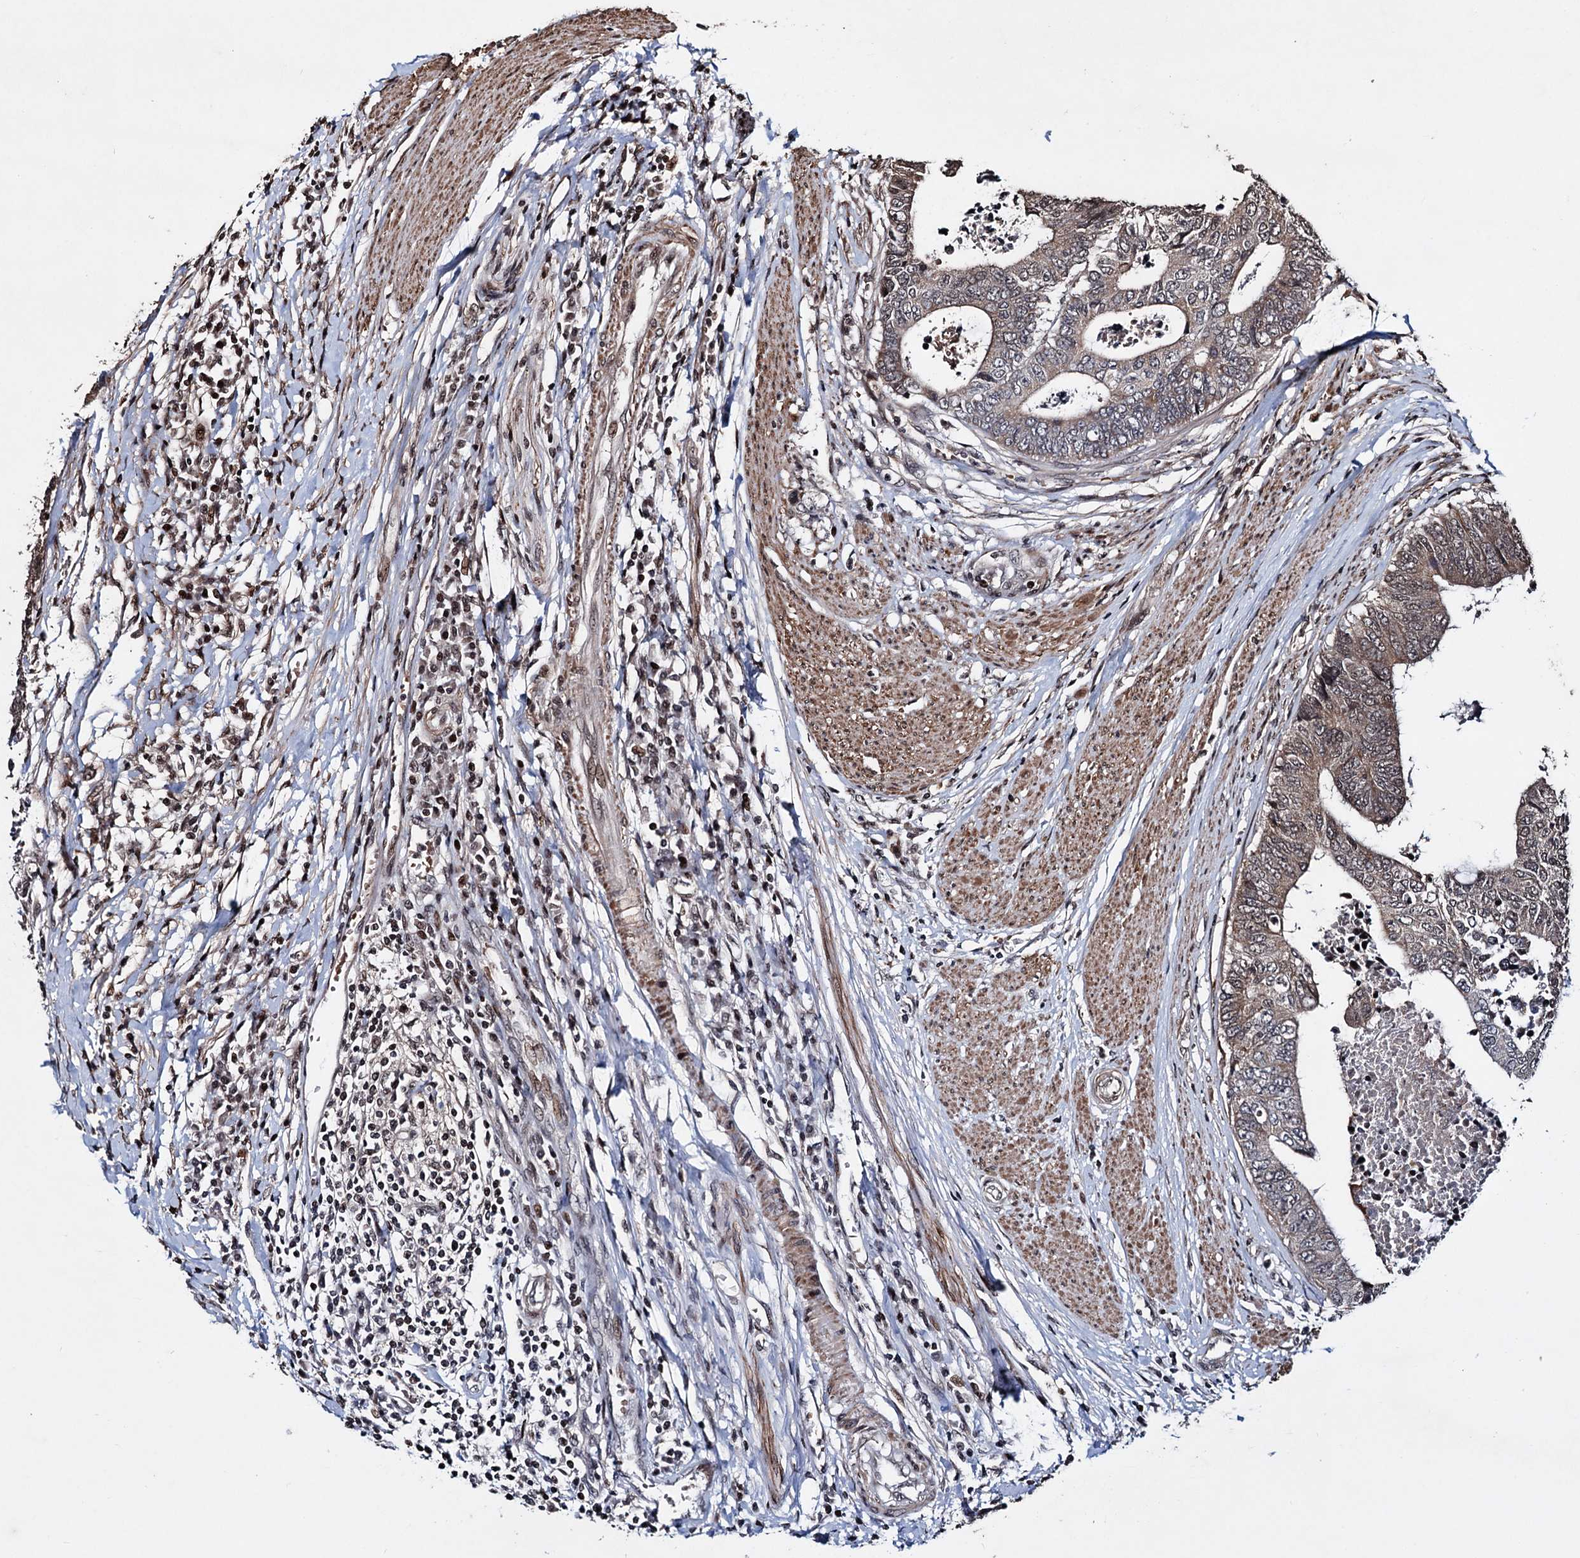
{"staining": {"intensity": "weak", "quantity": "25%-75%", "location": "cytoplasmic/membranous"}, "tissue": "colorectal cancer", "cell_type": "Tumor cells", "image_type": "cancer", "snomed": [{"axis": "morphology", "description": "Adenocarcinoma, NOS"}, {"axis": "topography", "description": "Rectum"}], "caption": "Tumor cells reveal low levels of weak cytoplasmic/membranous staining in approximately 25%-75% of cells in colorectal cancer (adenocarcinoma).", "gene": "EYA4", "patient": {"sex": "male", "age": 84}}